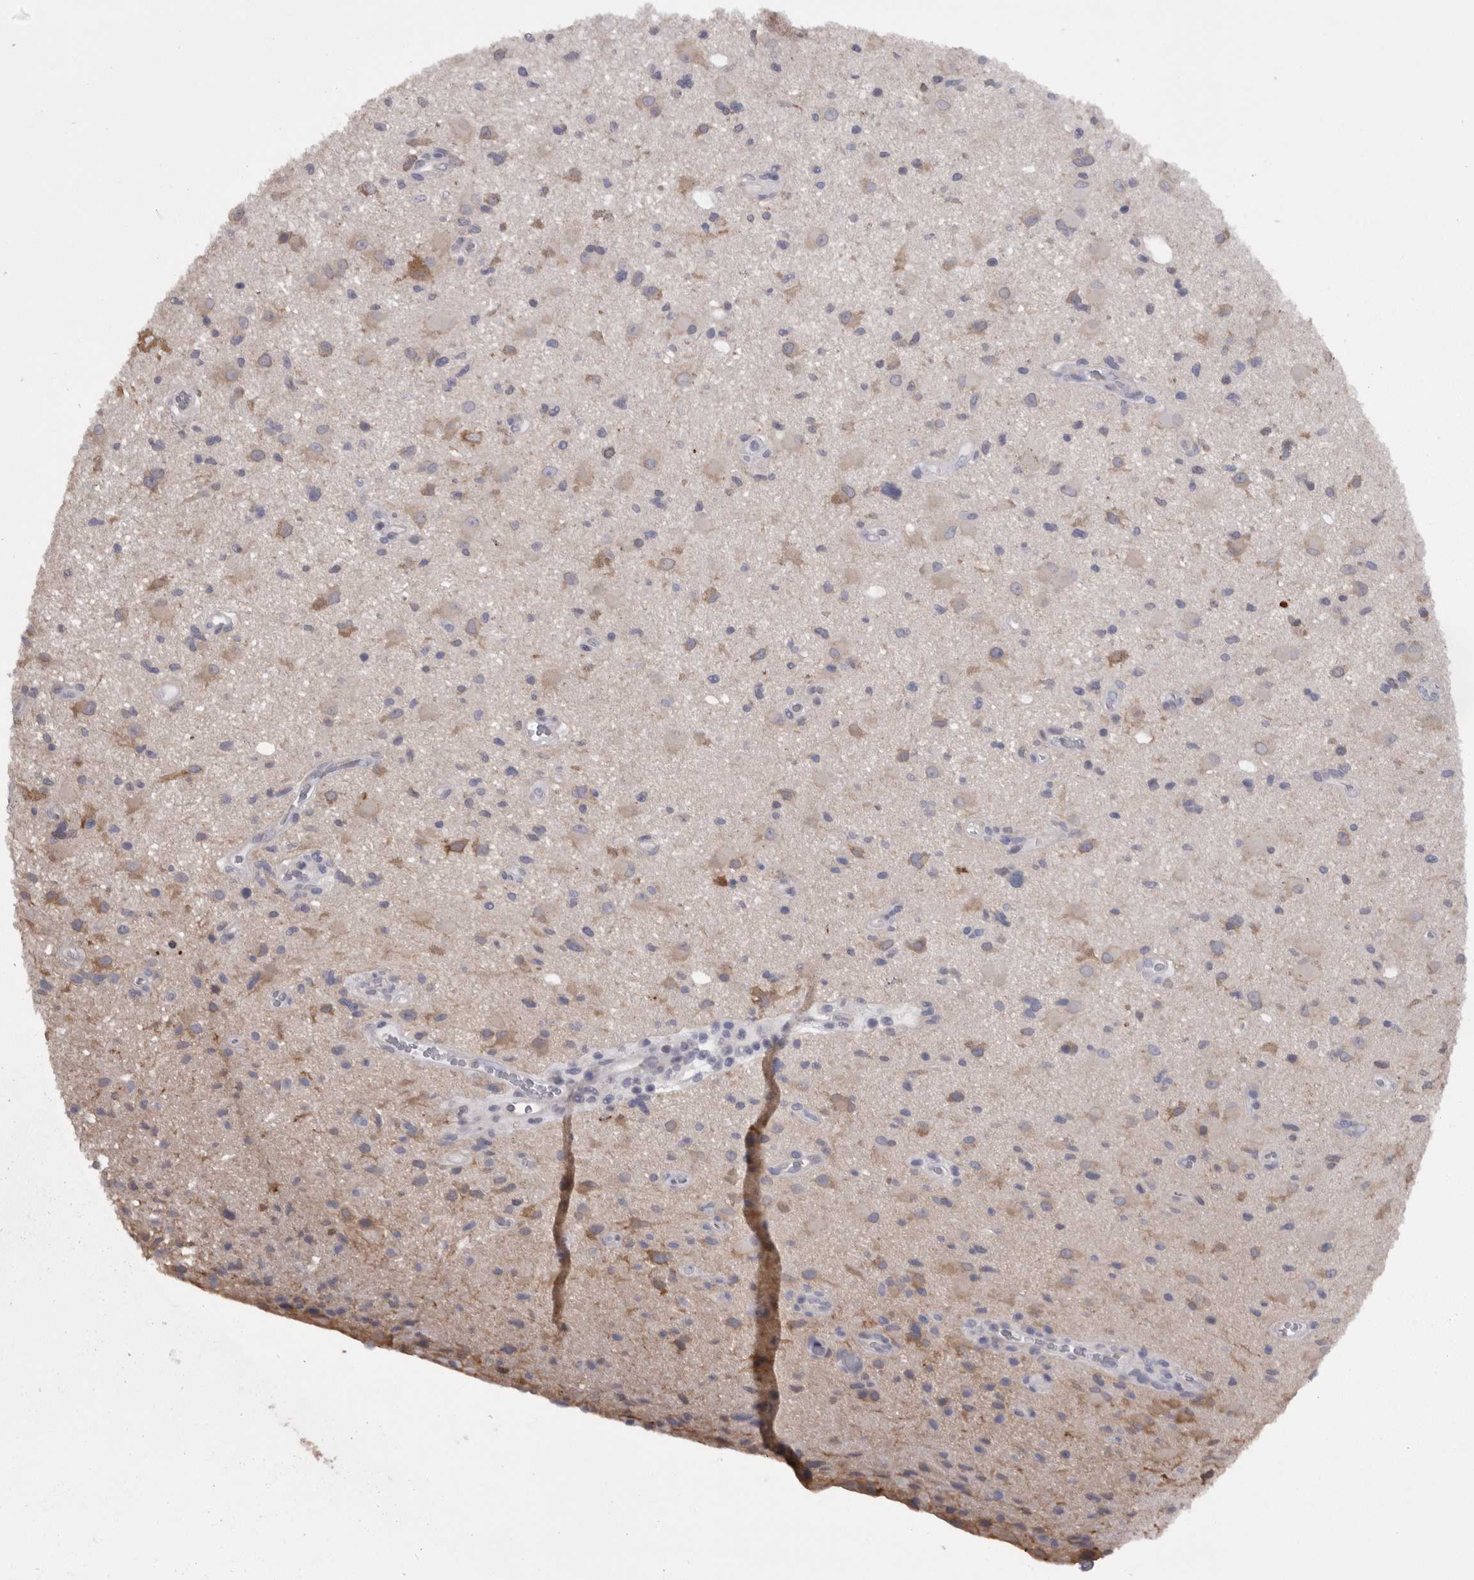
{"staining": {"intensity": "weak", "quantity": "<25%", "location": "cytoplasmic/membranous"}, "tissue": "glioma", "cell_type": "Tumor cells", "image_type": "cancer", "snomed": [{"axis": "morphology", "description": "Glioma, malignant, High grade"}, {"axis": "topography", "description": "Brain"}], "caption": "Glioma stained for a protein using immunohistochemistry (IHC) displays no positivity tumor cells.", "gene": "CAMK2D", "patient": {"sex": "male", "age": 33}}